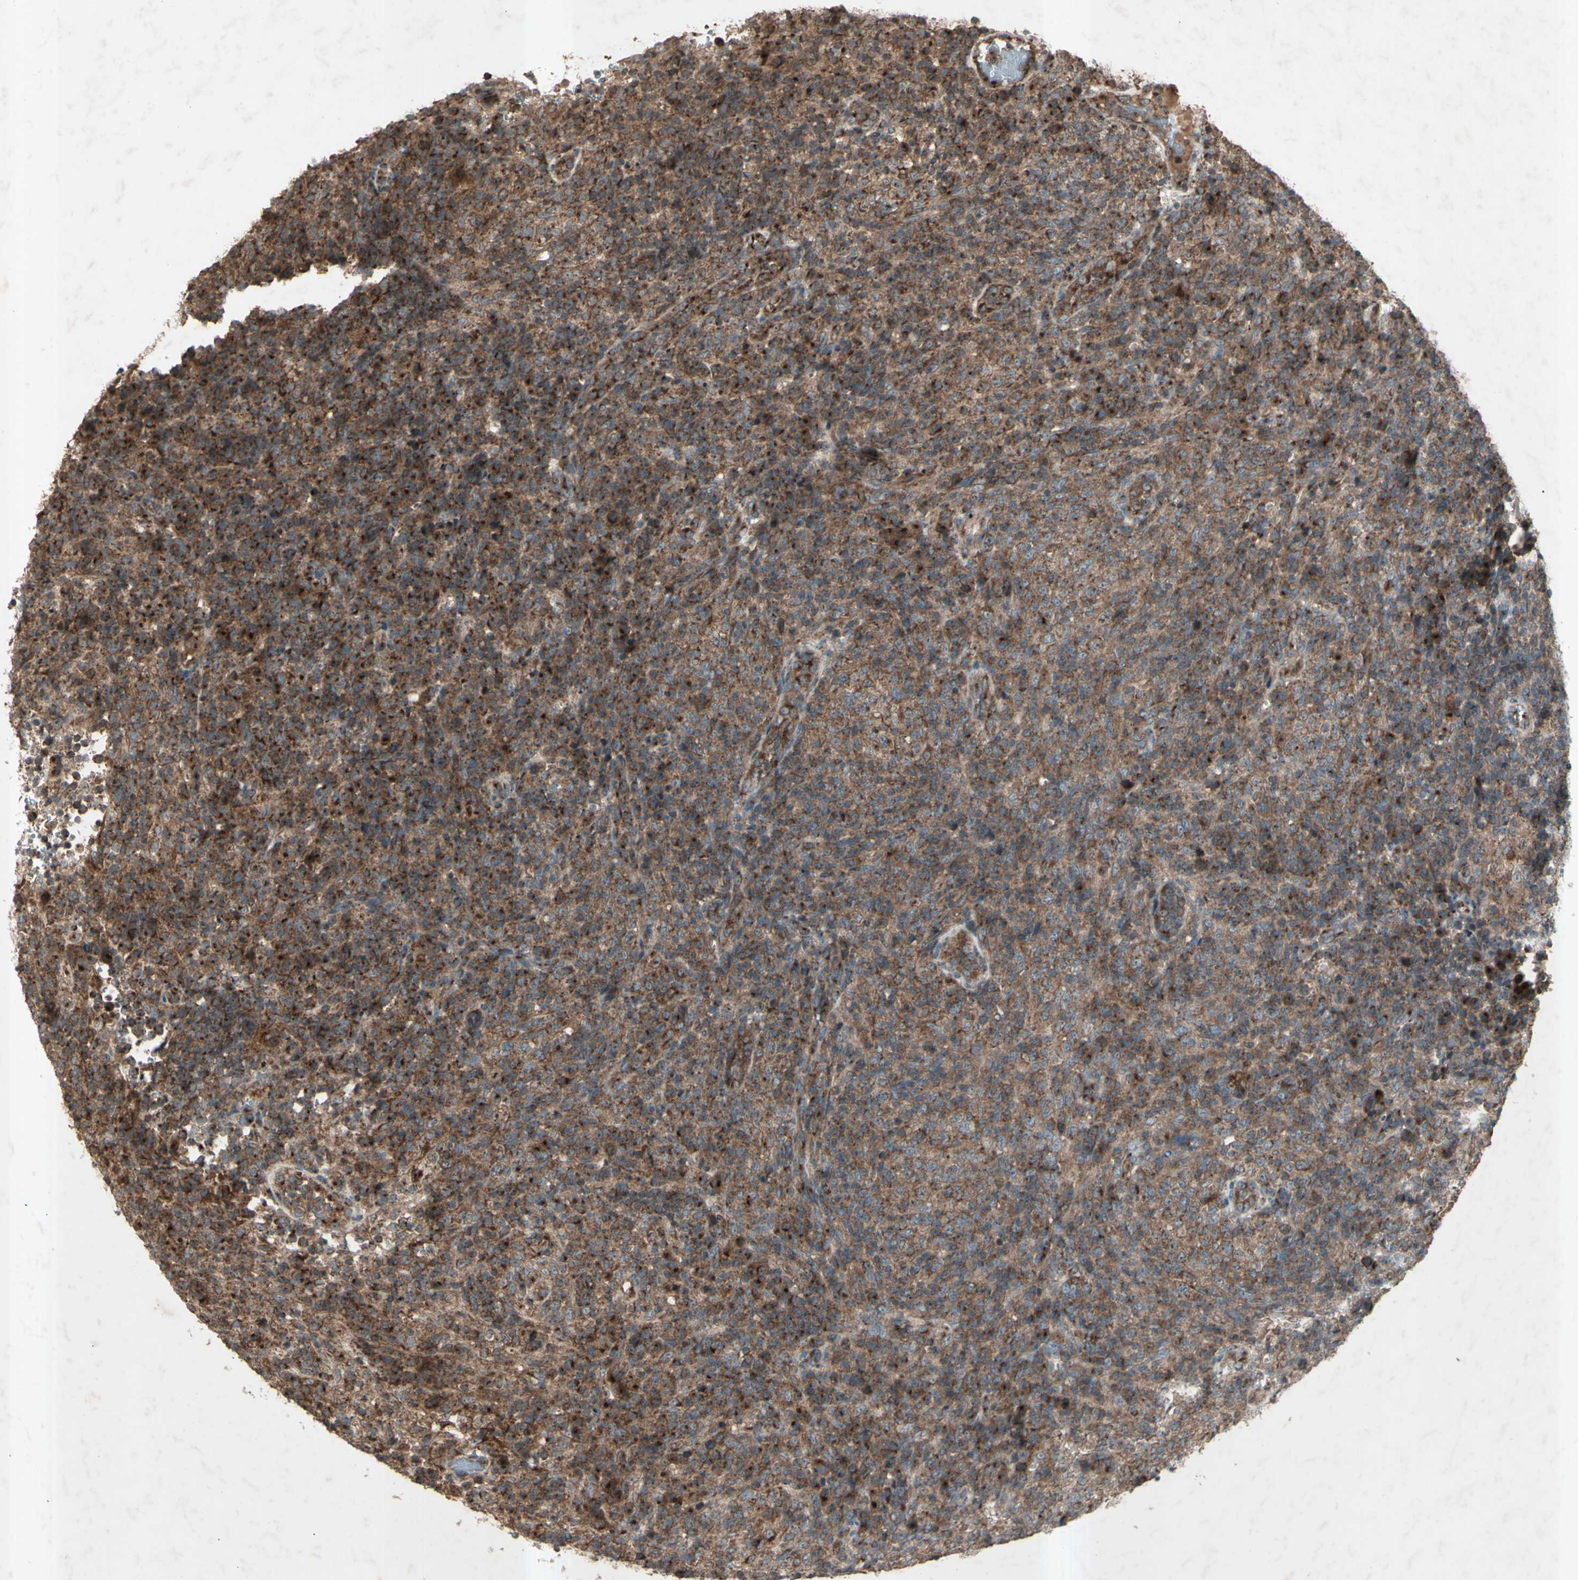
{"staining": {"intensity": "strong", "quantity": ">75%", "location": "cytoplasmic/membranous"}, "tissue": "lymphoma", "cell_type": "Tumor cells", "image_type": "cancer", "snomed": [{"axis": "morphology", "description": "Malignant lymphoma, non-Hodgkin's type, High grade"}, {"axis": "topography", "description": "Lymph node"}], "caption": "Lymphoma stained with a brown dye displays strong cytoplasmic/membranous positive positivity in about >75% of tumor cells.", "gene": "AP1G1", "patient": {"sex": "female", "age": 76}}